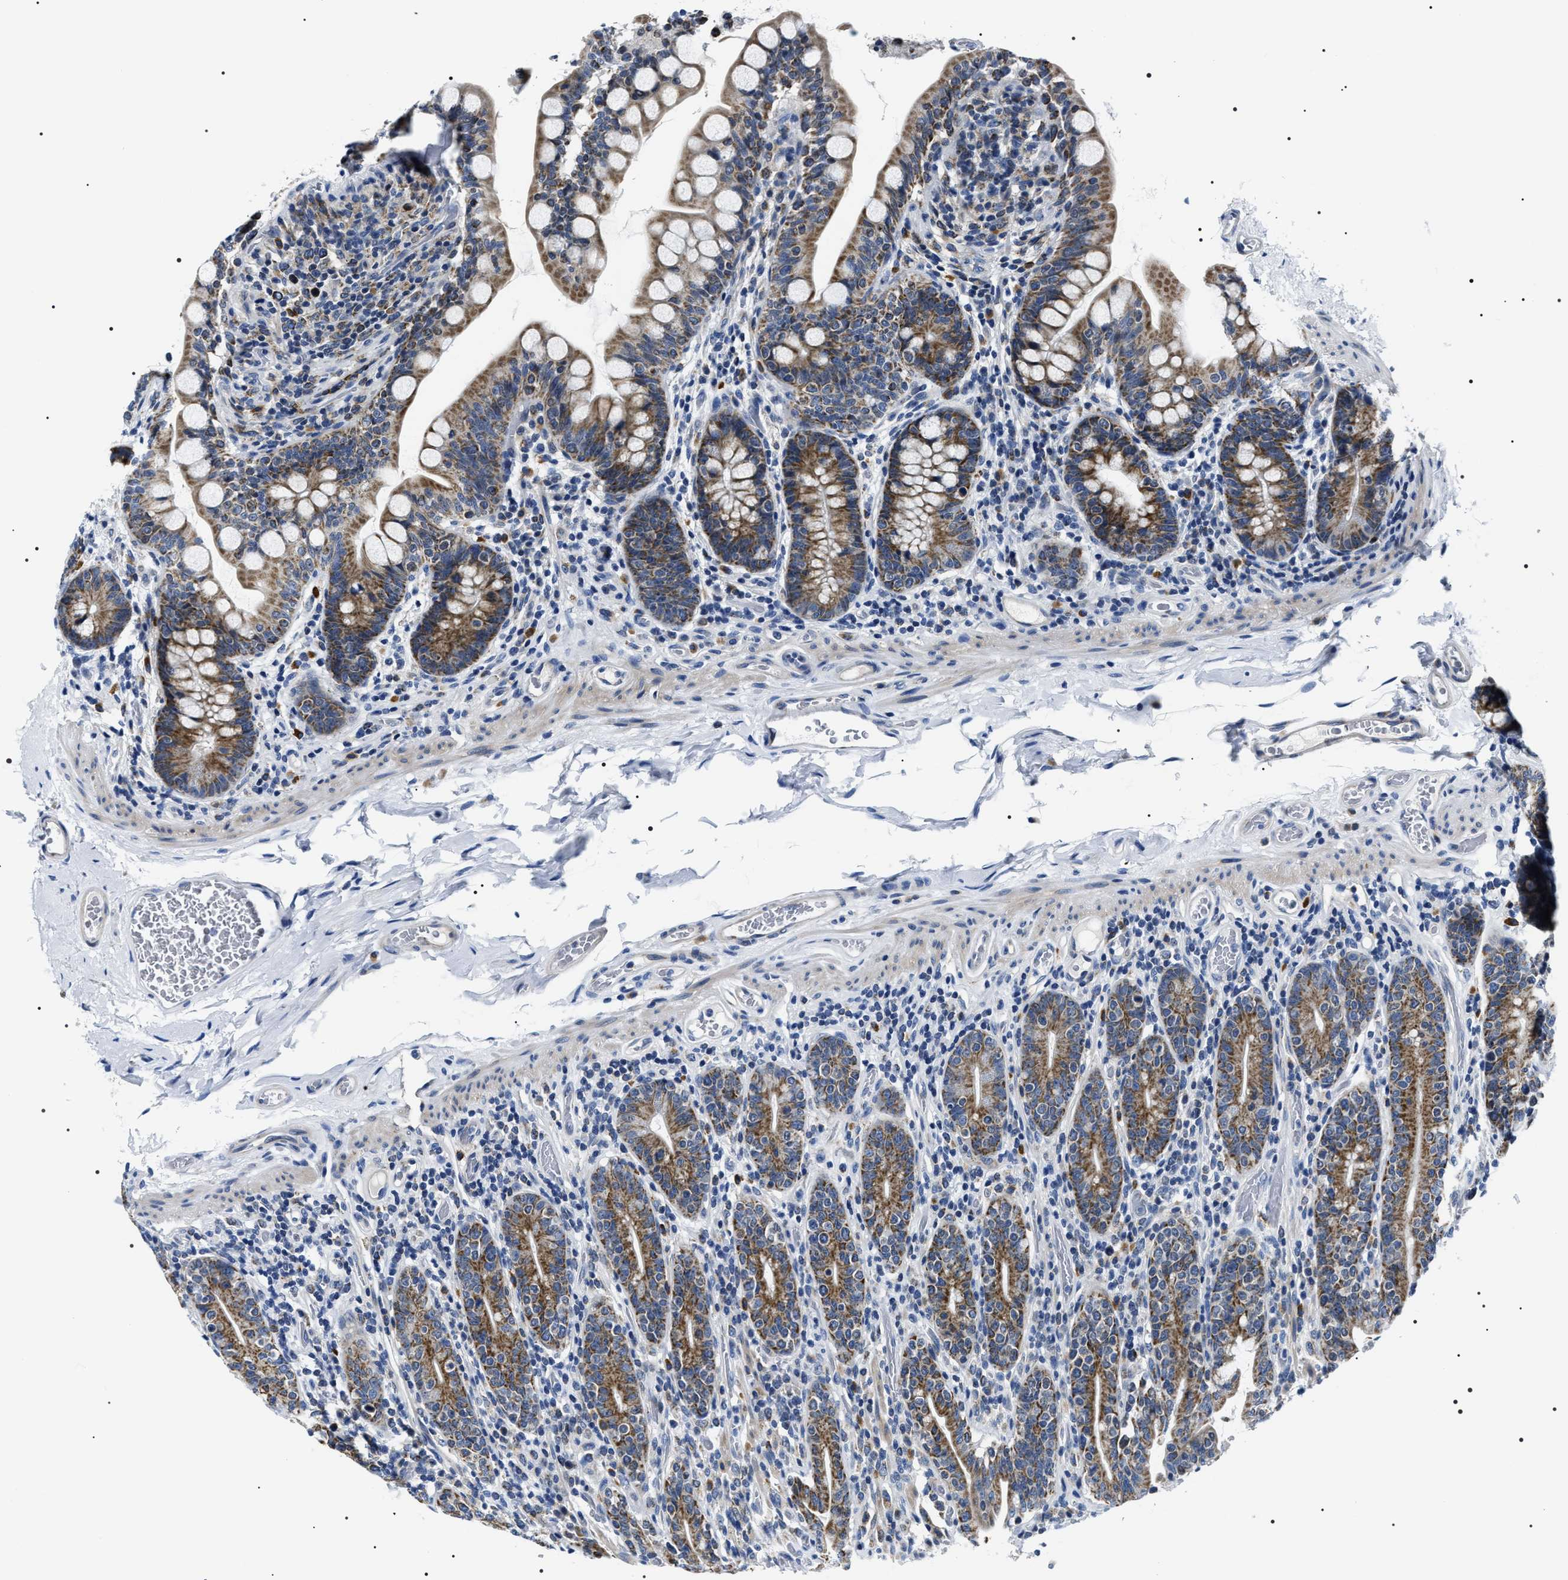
{"staining": {"intensity": "moderate", "quantity": ">75%", "location": "cytoplasmic/membranous"}, "tissue": "small intestine", "cell_type": "Glandular cells", "image_type": "normal", "snomed": [{"axis": "morphology", "description": "Normal tissue, NOS"}, {"axis": "topography", "description": "Small intestine"}], "caption": "This histopathology image exhibits immunohistochemistry staining of benign small intestine, with medium moderate cytoplasmic/membranous positivity in about >75% of glandular cells.", "gene": "NTMT1", "patient": {"sex": "female", "age": 56}}